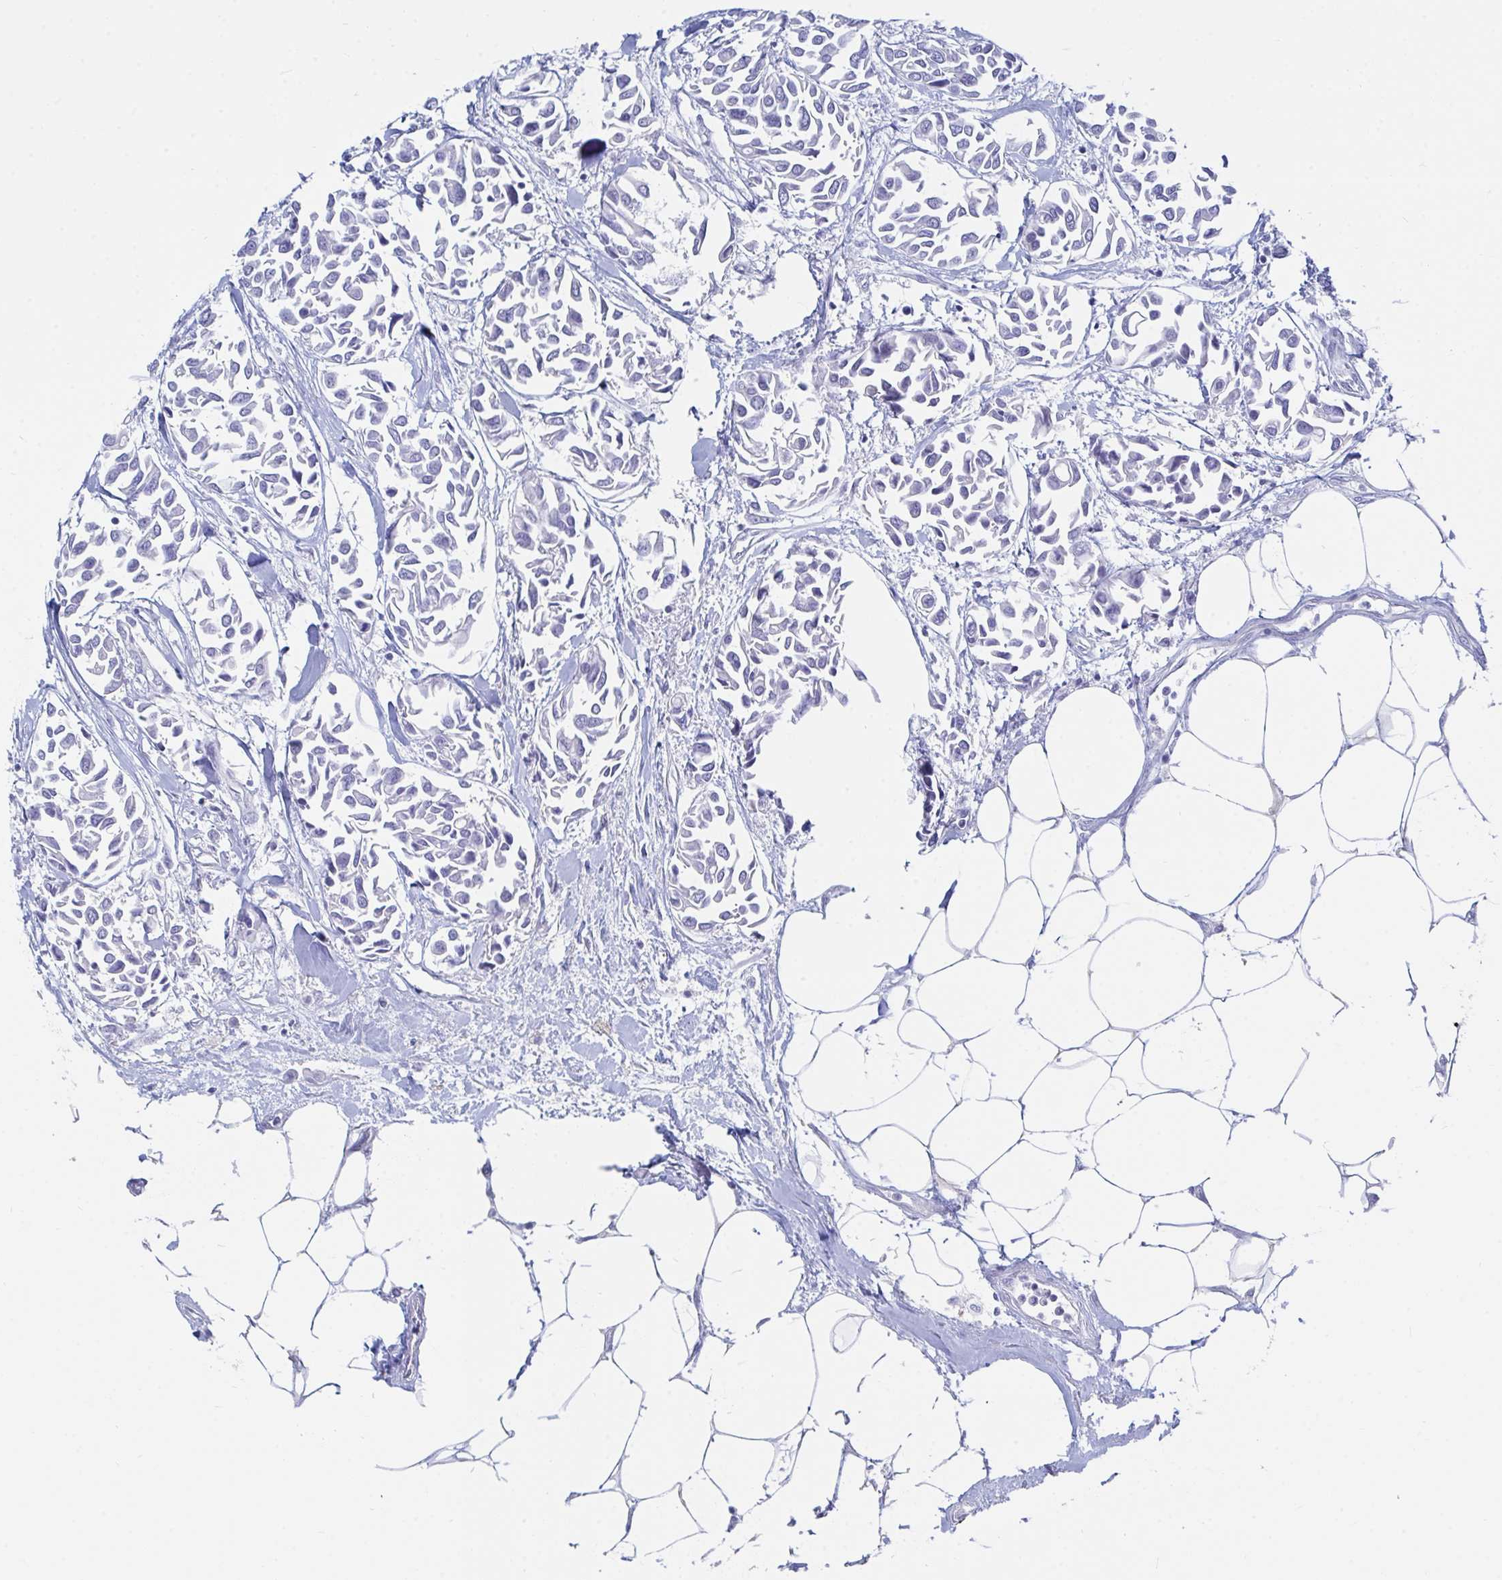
{"staining": {"intensity": "negative", "quantity": "none", "location": "none"}, "tissue": "breast cancer", "cell_type": "Tumor cells", "image_type": "cancer", "snomed": [{"axis": "morphology", "description": "Duct carcinoma"}, {"axis": "topography", "description": "Breast"}], "caption": "This is an immunohistochemistry (IHC) image of breast cancer. There is no positivity in tumor cells.", "gene": "DAOA", "patient": {"sex": "female", "age": 54}}